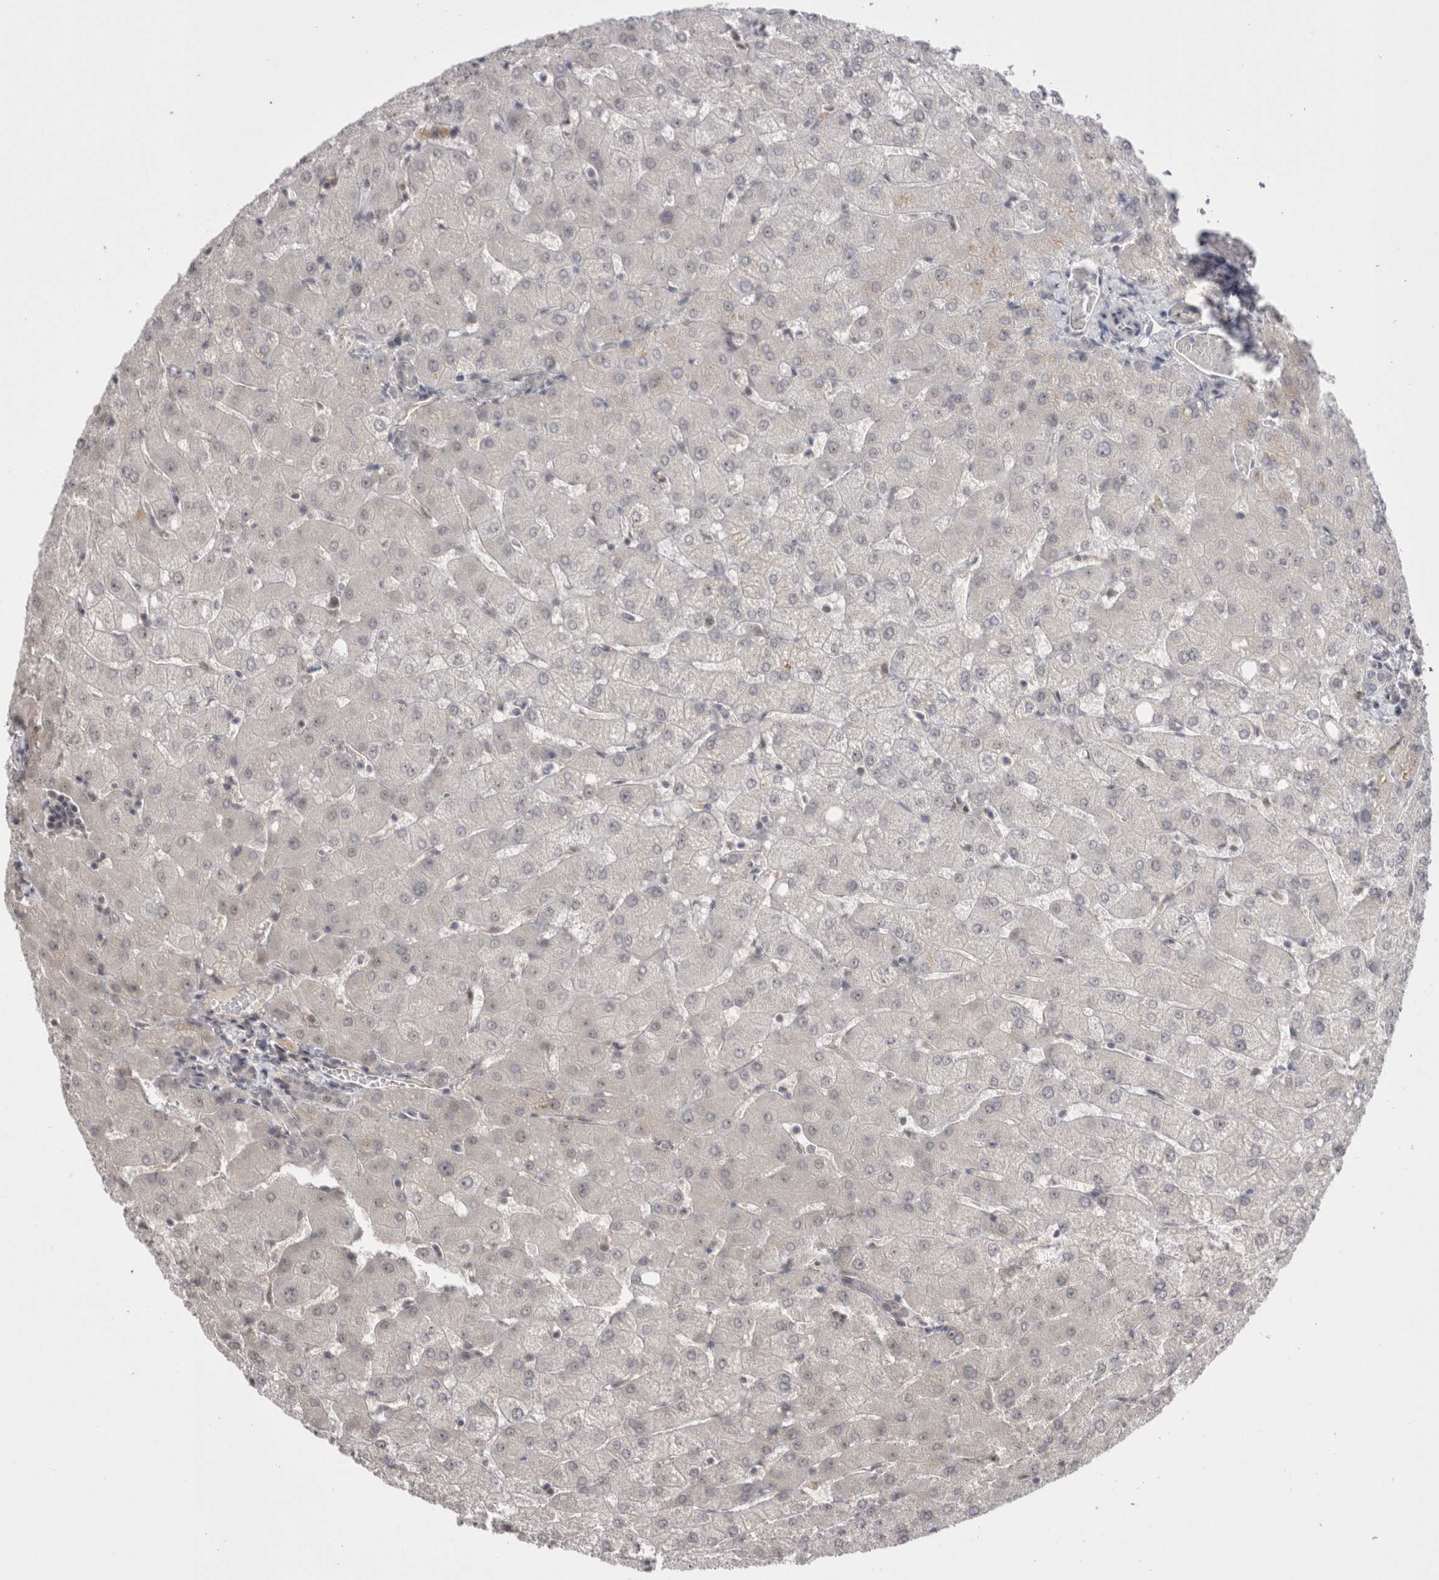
{"staining": {"intensity": "negative", "quantity": "none", "location": "none"}, "tissue": "liver", "cell_type": "Cholangiocytes", "image_type": "normal", "snomed": [{"axis": "morphology", "description": "Normal tissue, NOS"}, {"axis": "topography", "description": "Liver"}], "caption": "This is an IHC photomicrograph of normal liver. There is no positivity in cholangiocytes.", "gene": "EXOSC4", "patient": {"sex": "female", "age": 54}}